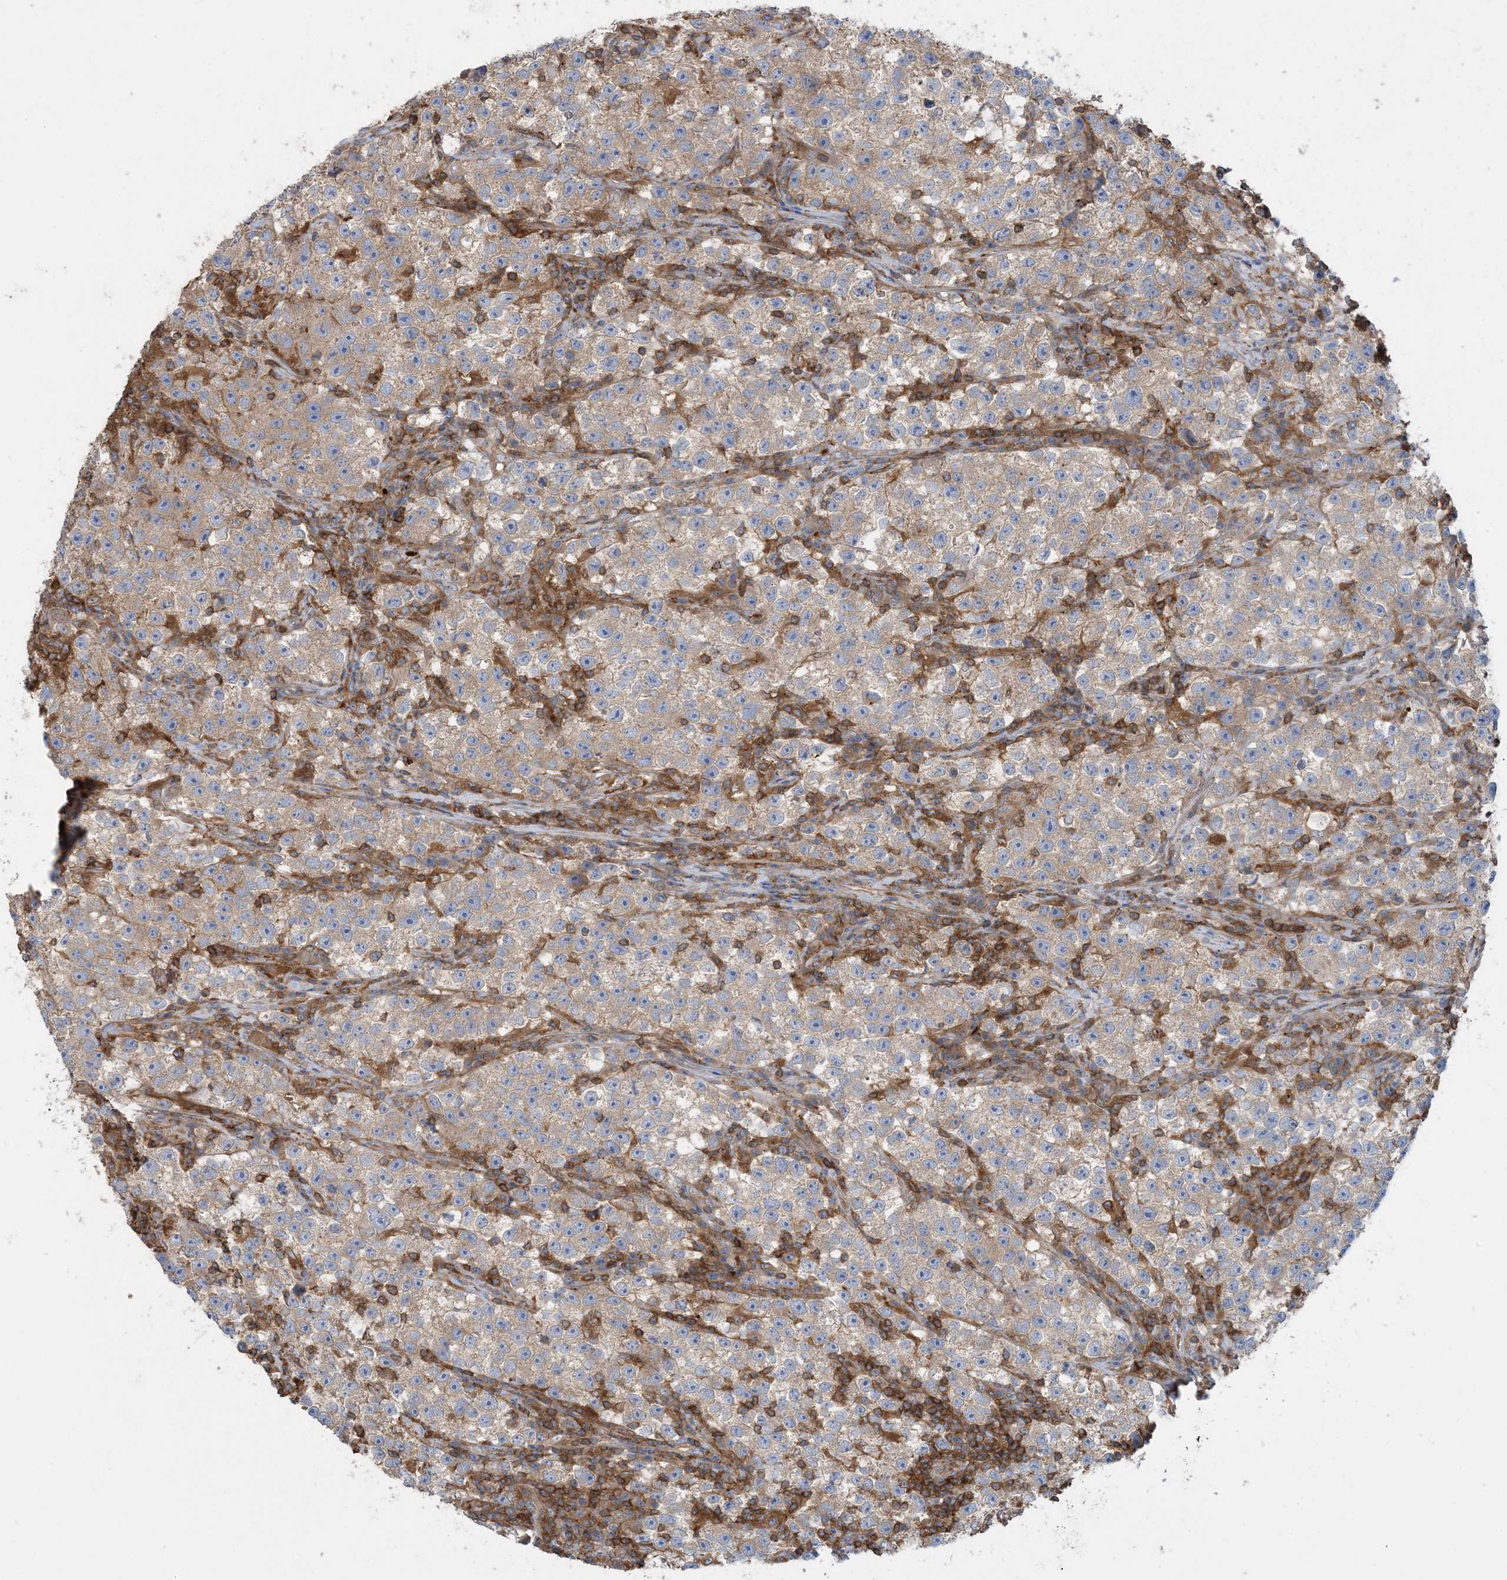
{"staining": {"intensity": "weak", "quantity": ">75%", "location": "cytoplasmic/membranous"}, "tissue": "testis cancer", "cell_type": "Tumor cells", "image_type": "cancer", "snomed": [{"axis": "morphology", "description": "Seminoma, NOS"}, {"axis": "topography", "description": "Testis"}], "caption": "Protein expression analysis of testis cancer (seminoma) demonstrates weak cytoplasmic/membranous positivity in approximately >75% of tumor cells.", "gene": "SFMBT2", "patient": {"sex": "male", "age": 22}}